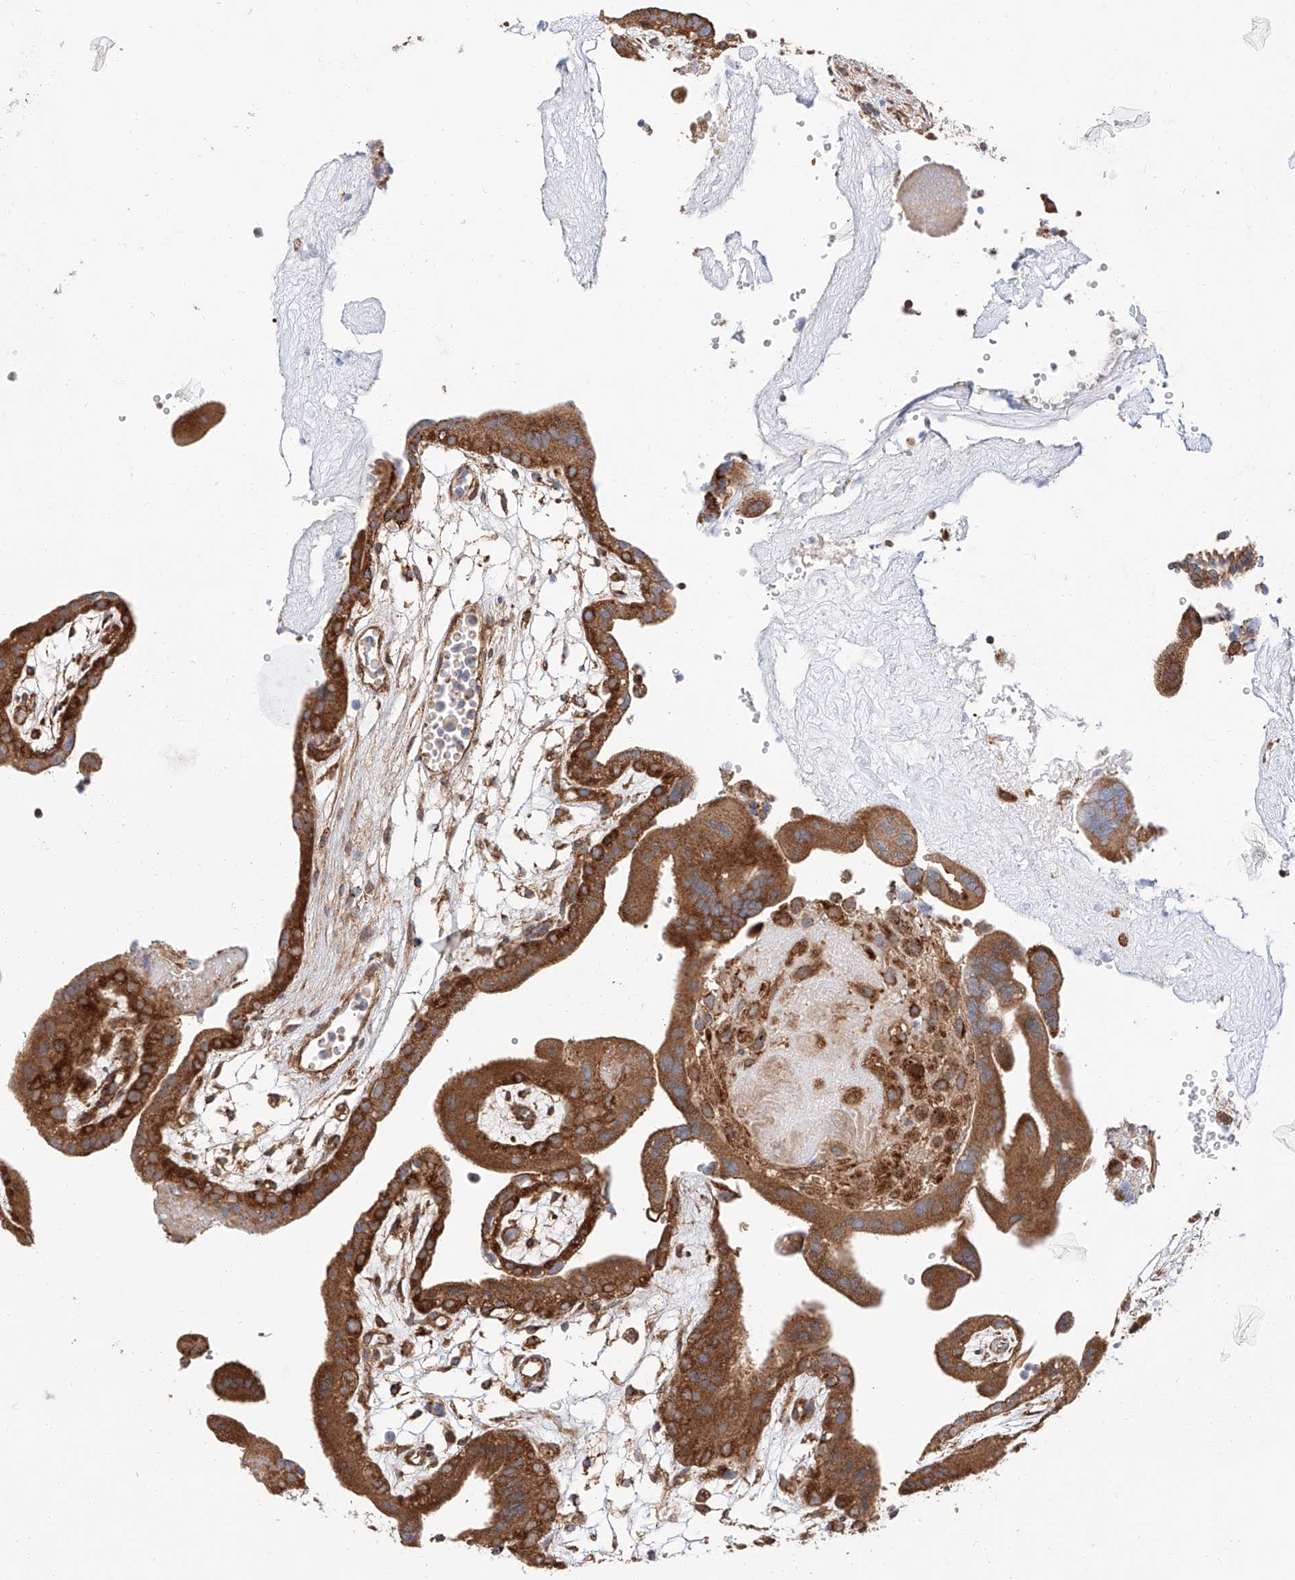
{"staining": {"intensity": "moderate", "quantity": ">75%", "location": "cytoplasmic/membranous"}, "tissue": "placenta", "cell_type": "Decidual cells", "image_type": "normal", "snomed": [{"axis": "morphology", "description": "Normal tissue, NOS"}, {"axis": "topography", "description": "Placenta"}], "caption": "DAB (3,3'-diaminobenzidine) immunohistochemical staining of benign placenta displays moderate cytoplasmic/membranous protein expression in approximately >75% of decidual cells.", "gene": "ISCA2", "patient": {"sex": "female", "age": 18}}